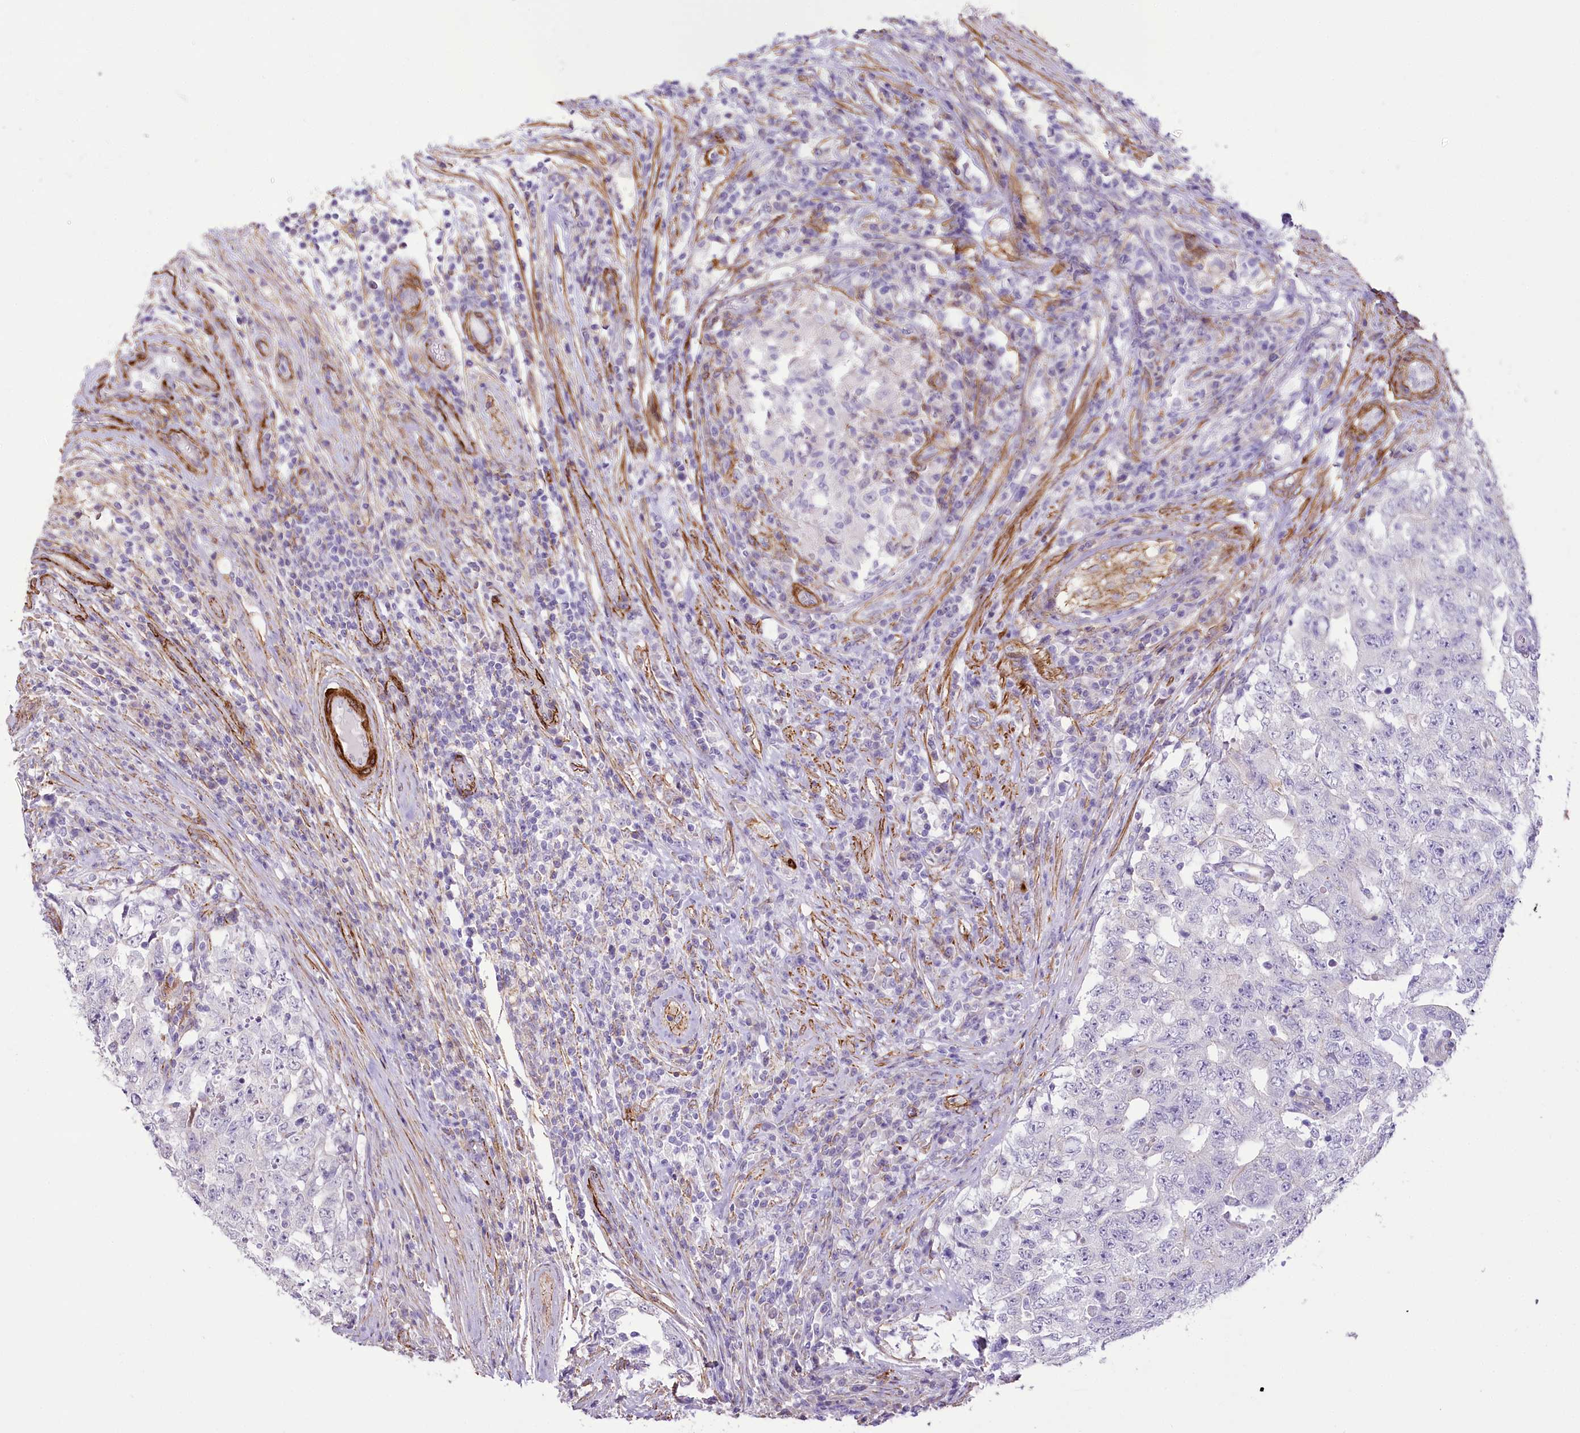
{"staining": {"intensity": "negative", "quantity": "none", "location": "none"}, "tissue": "testis cancer", "cell_type": "Tumor cells", "image_type": "cancer", "snomed": [{"axis": "morphology", "description": "Carcinoma, Embryonal, NOS"}, {"axis": "topography", "description": "Testis"}], "caption": "An immunohistochemistry histopathology image of testis embryonal carcinoma is shown. There is no staining in tumor cells of testis embryonal carcinoma.", "gene": "SYNPO2", "patient": {"sex": "male", "age": 26}}